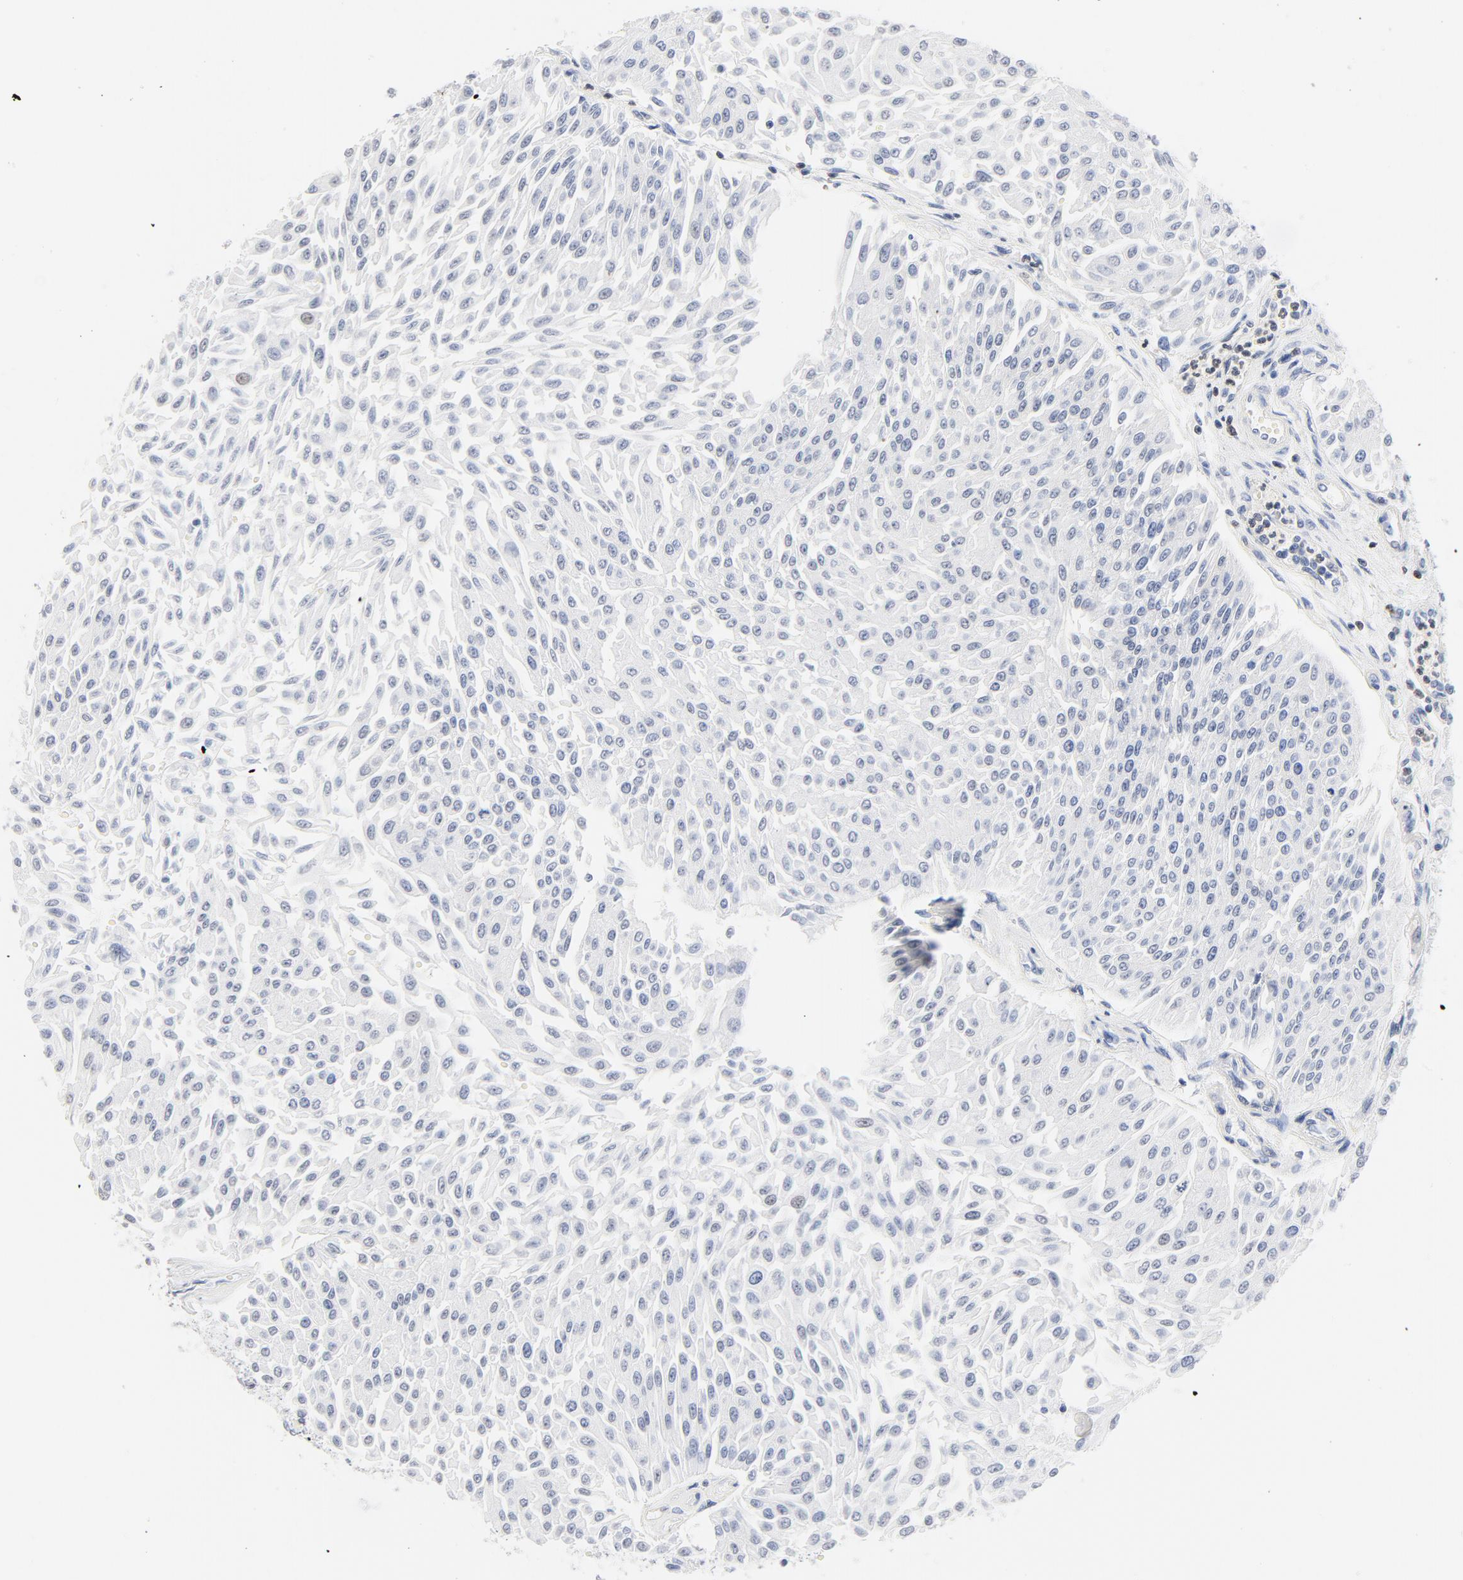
{"staining": {"intensity": "negative", "quantity": "none", "location": "none"}, "tissue": "urothelial cancer", "cell_type": "Tumor cells", "image_type": "cancer", "snomed": [{"axis": "morphology", "description": "Urothelial carcinoma, Low grade"}, {"axis": "topography", "description": "Urinary bladder"}], "caption": "The immunohistochemistry micrograph has no significant positivity in tumor cells of low-grade urothelial carcinoma tissue. The staining was performed using DAB to visualize the protein expression in brown, while the nuclei were stained in blue with hematoxylin (Magnification: 20x).", "gene": "CDKN1B", "patient": {"sex": "male", "age": 86}}